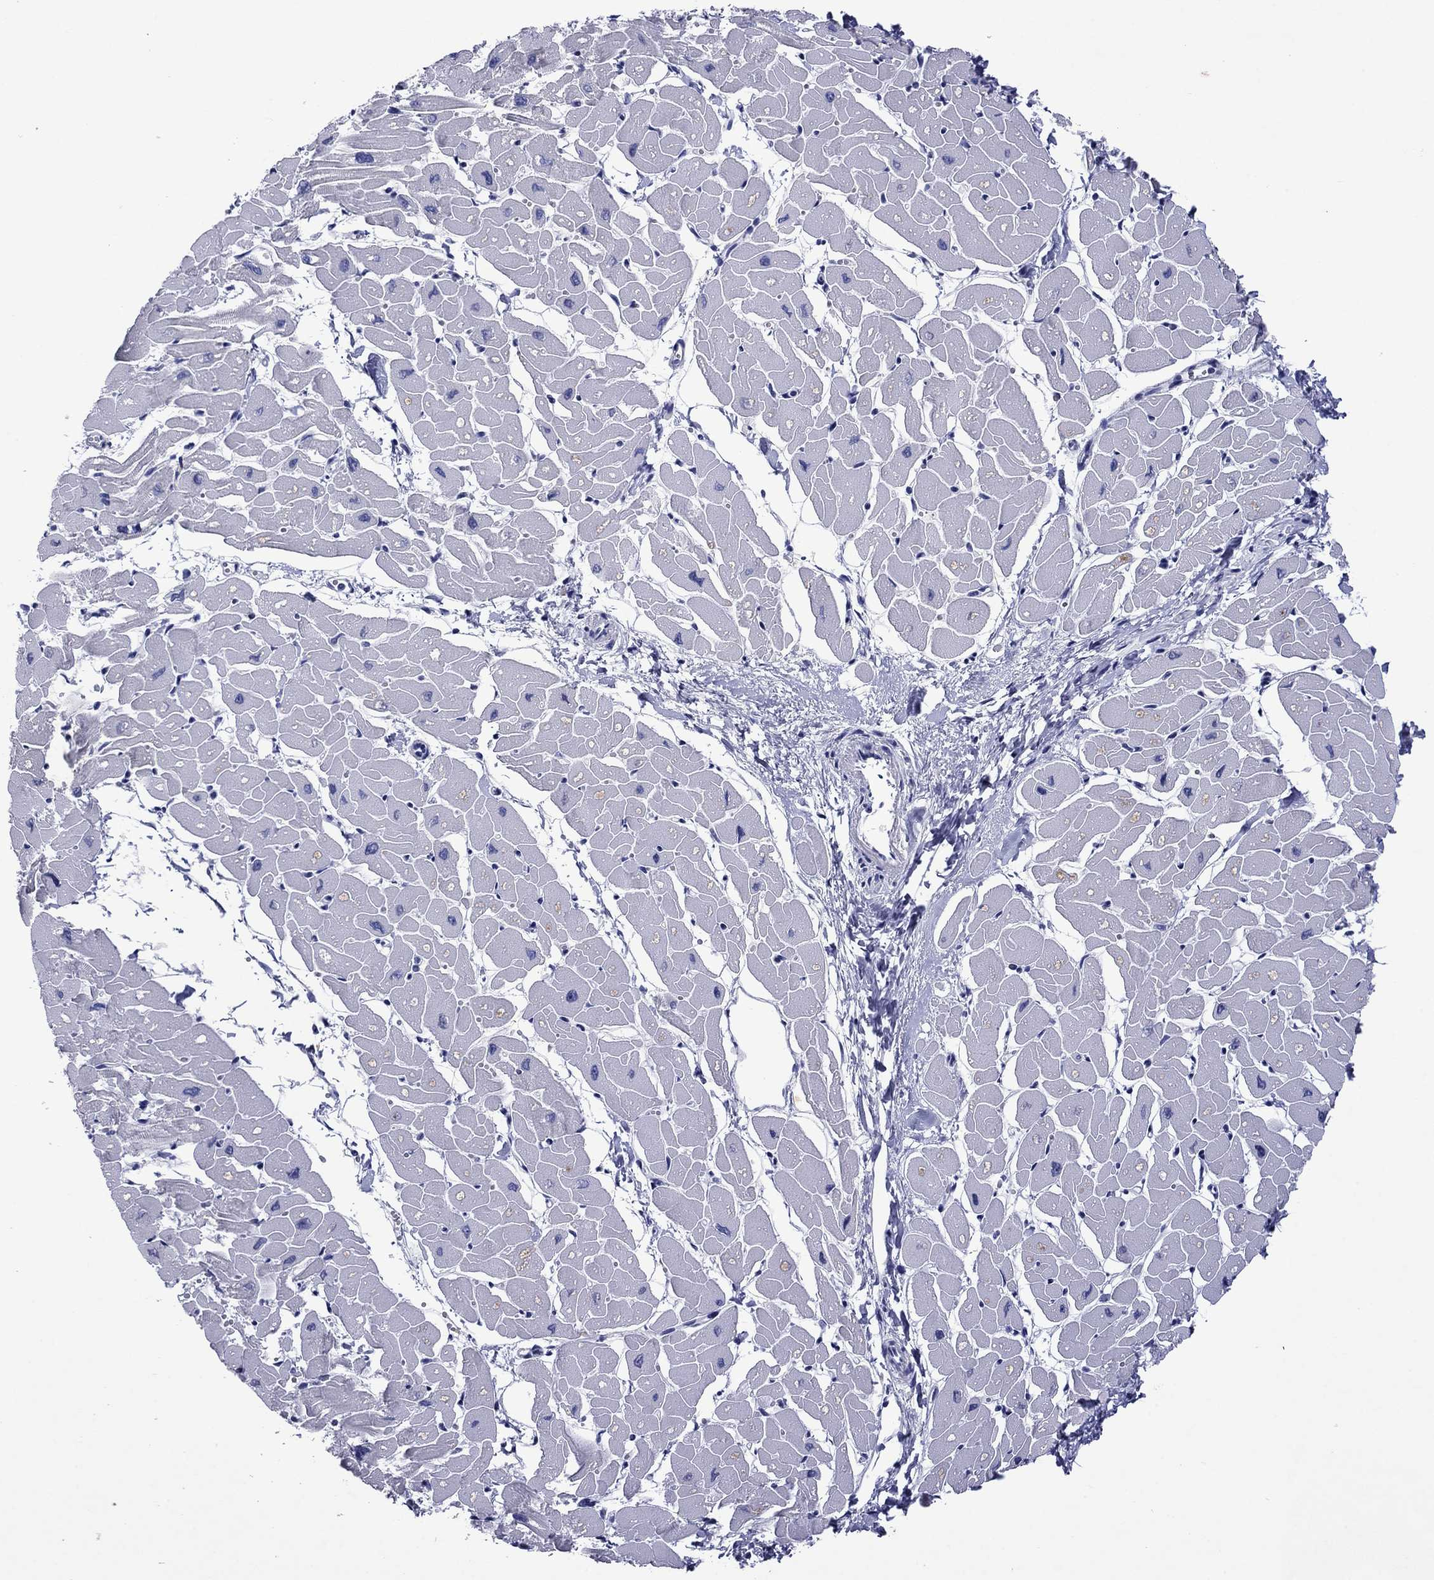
{"staining": {"intensity": "negative", "quantity": "none", "location": "none"}, "tissue": "heart muscle", "cell_type": "Cardiomyocytes", "image_type": "normal", "snomed": [{"axis": "morphology", "description": "Normal tissue, NOS"}, {"axis": "topography", "description": "Heart"}], "caption": "Unremarkable heart muscle was stained to show a protein in brown. There is no significant positivity in cardiomyocytes.", "gene": "PIWIL1", "patient": {"sex": "male", "age": 57}}